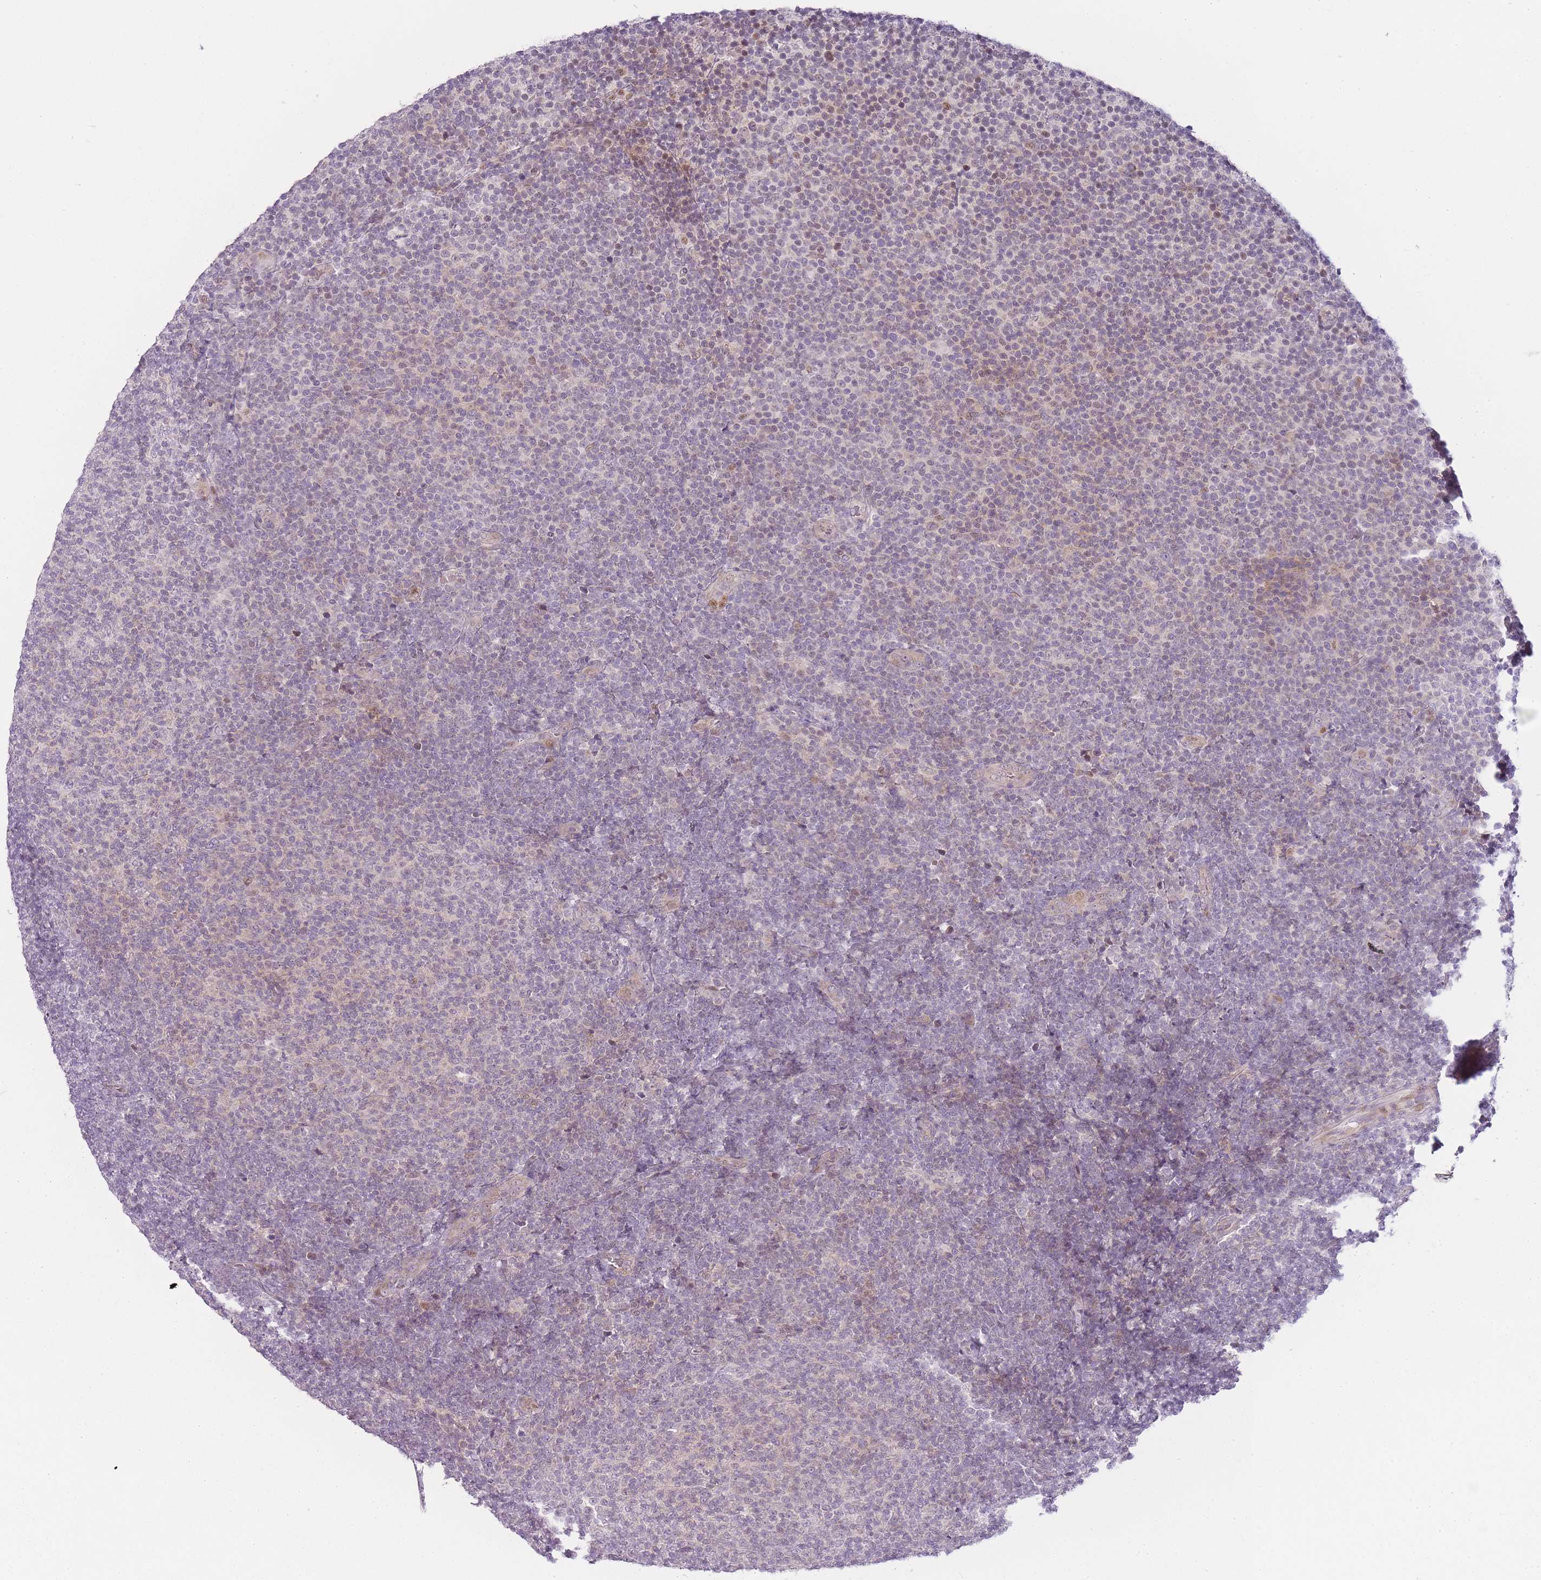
{"staining": {"intensity": "moderate", "quantity": "<25%", "location": "nuclear"}, "tissue": "lymphoma", "cell_type": "Tumor cells", "image_type": "cancer", "snomed": [{"axis": "morphology", "description": "Malignant lymphoma, non-Hodgkin's type, Low grade"}, {"axis": "topography", "description": "Lymph node"}], "caption": "Protein staining shows moderate nuclear expression in approximately <25% of tumor cells in lymphoma.", "gene": "OGG1", "patient": {"sex": "male", "age": 66}}